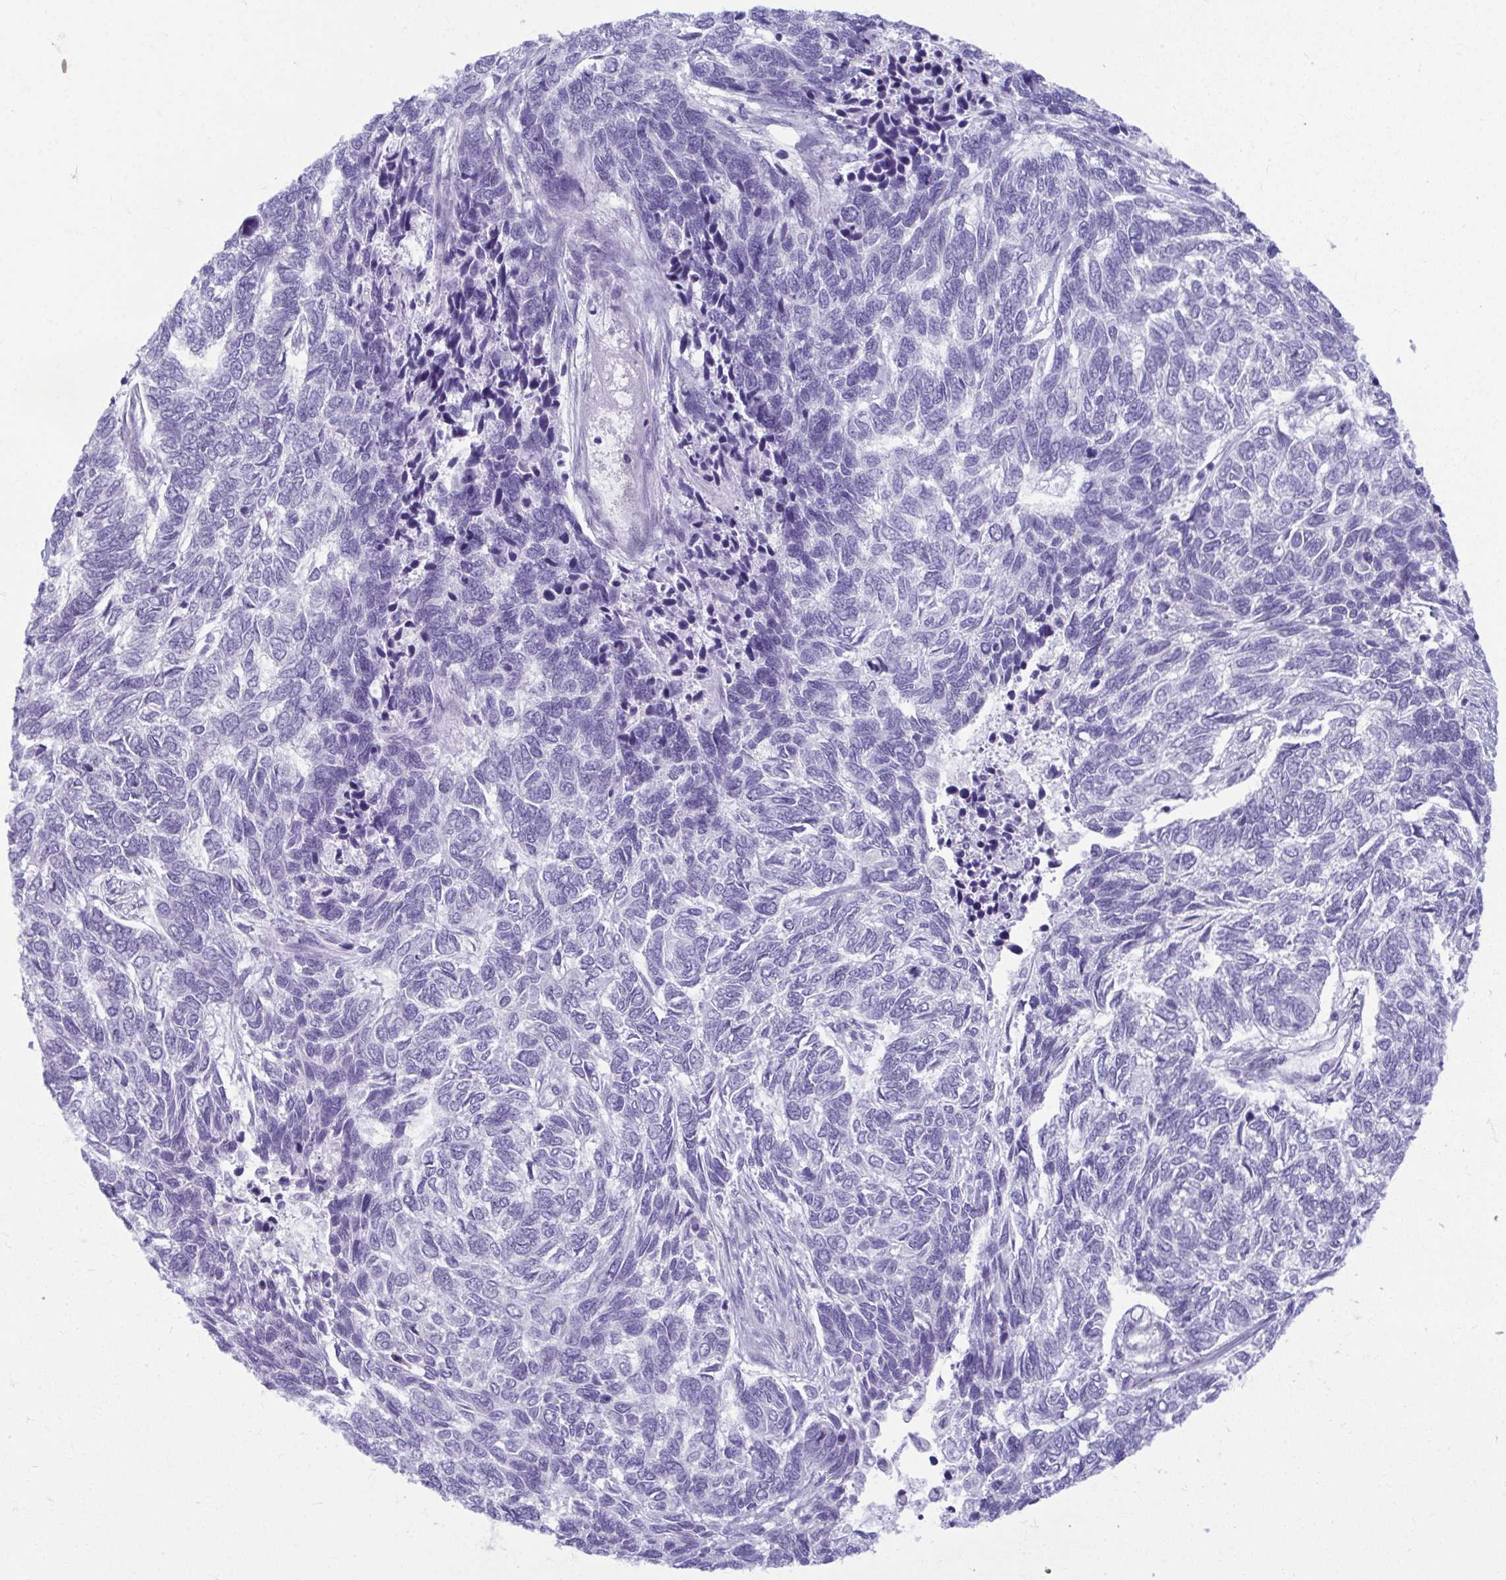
{"staining": {"intensity": "negative", "quantity": "none", "location": "none"}, "tissue": "skin cancer", "cell_type": "Tumor cells", "image_type": "cancer", "snomed": [{"axis": "morphology", "description": "Basal cell carcinoma"}, {"axis": "topography", "description": "Skin"}], "caption": "A high-resolution photomicrograph shows immunohistochemistry staining of skin cancer, which displays no significant expression in tumor cells.", "gene": "SERPINI1", "patient": {"sex": "female", "age": 65}}